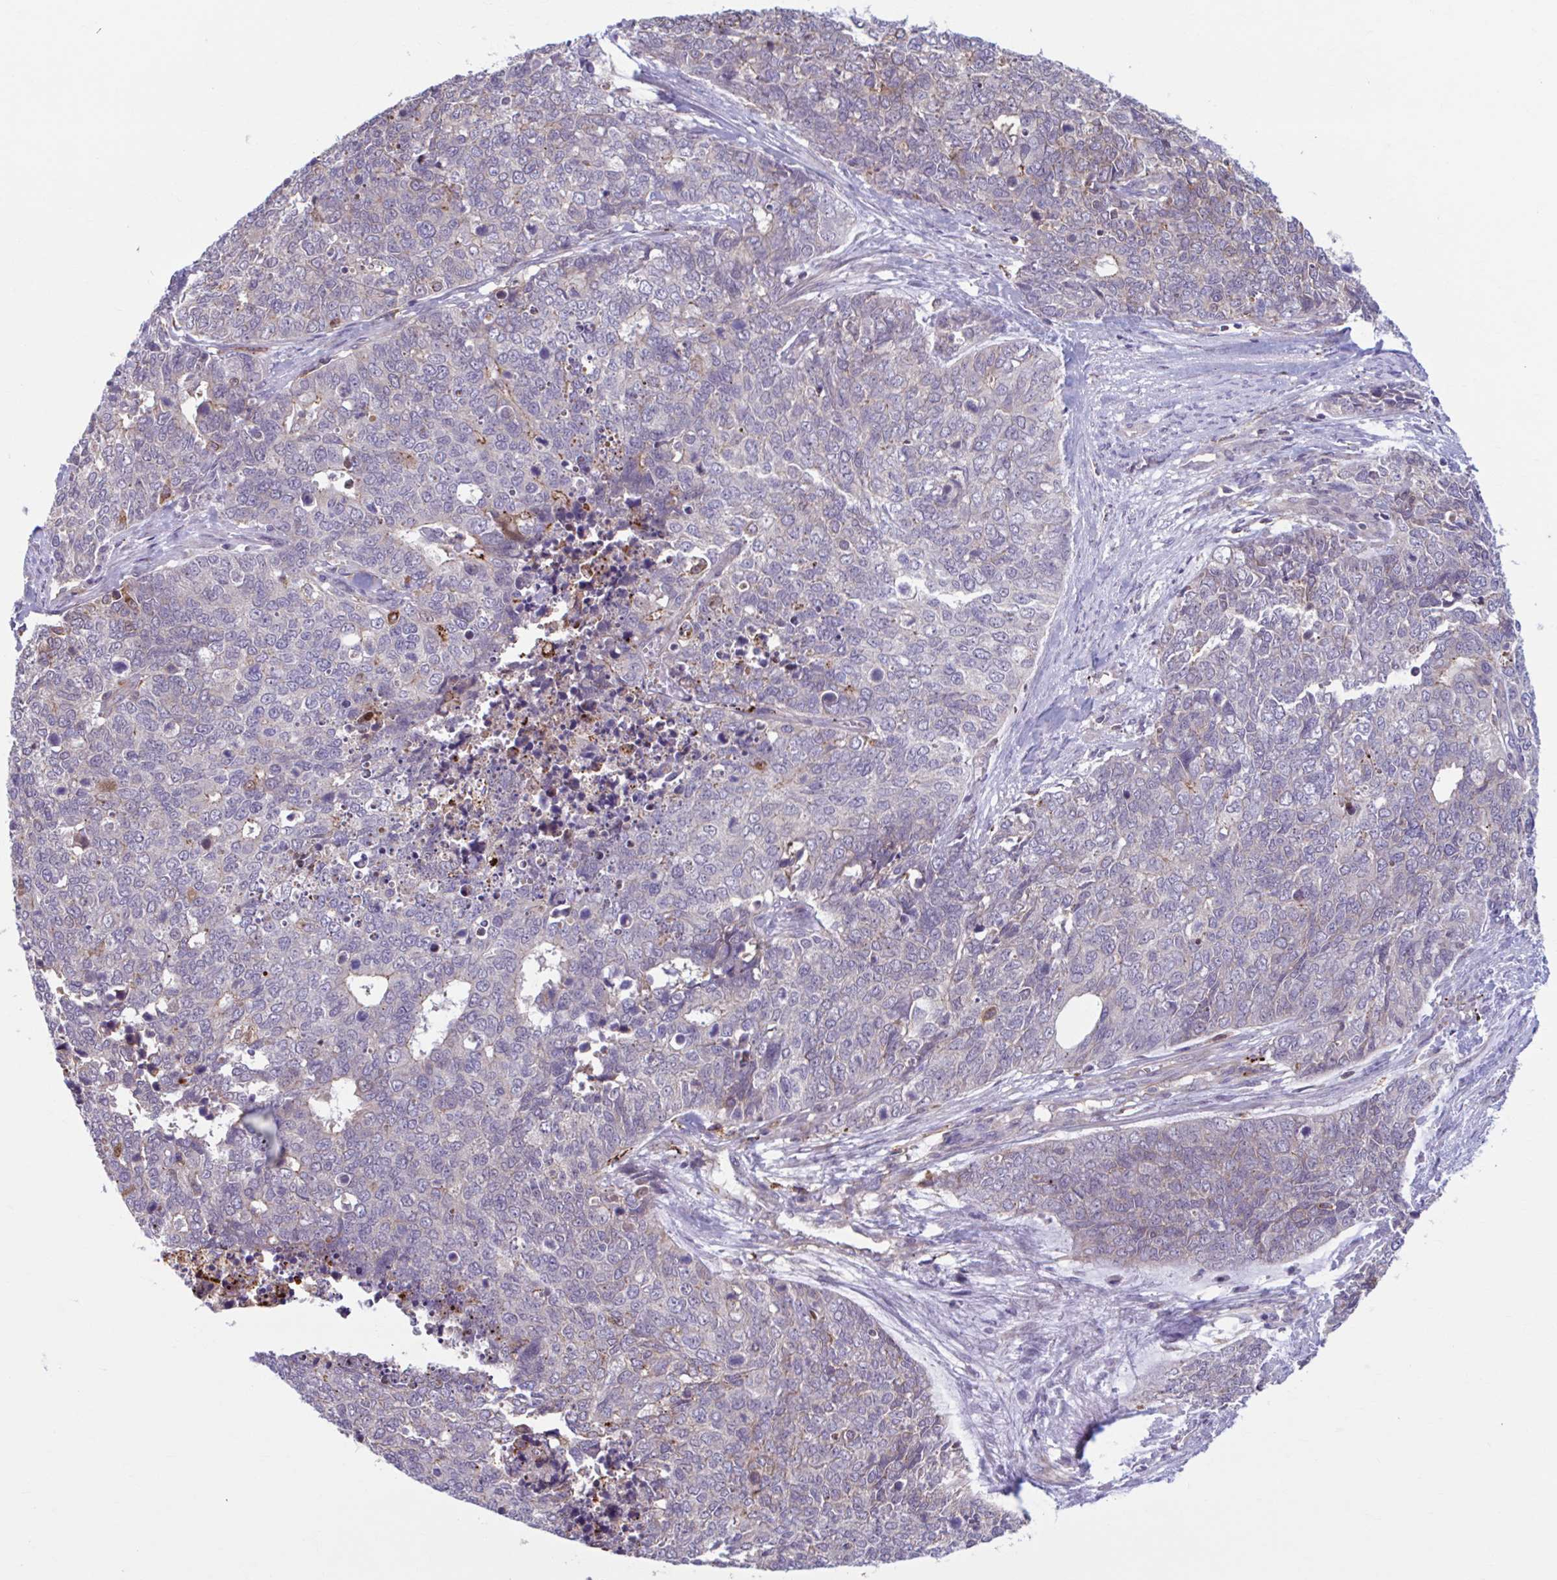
{"staining": {"intensity": "negative", "quantity": "none", "location": "none"}, "tissue": "cervical cancer", "cell_type": "Tumor cells", "image_type": "cancer", "snomed": [{"axis": "morphology", "description": "Adenocarcinoma, NOS"}, {"axis": "topography", "description": "Cervix"}], "caption": "An IHC image of adenocarcinoma (cervical) is shown. There is no staining in tumor cells of adenocarcinoma (cervical).", "gene": "ADAT3", "patient": {"sex": "female", "age": 63}}